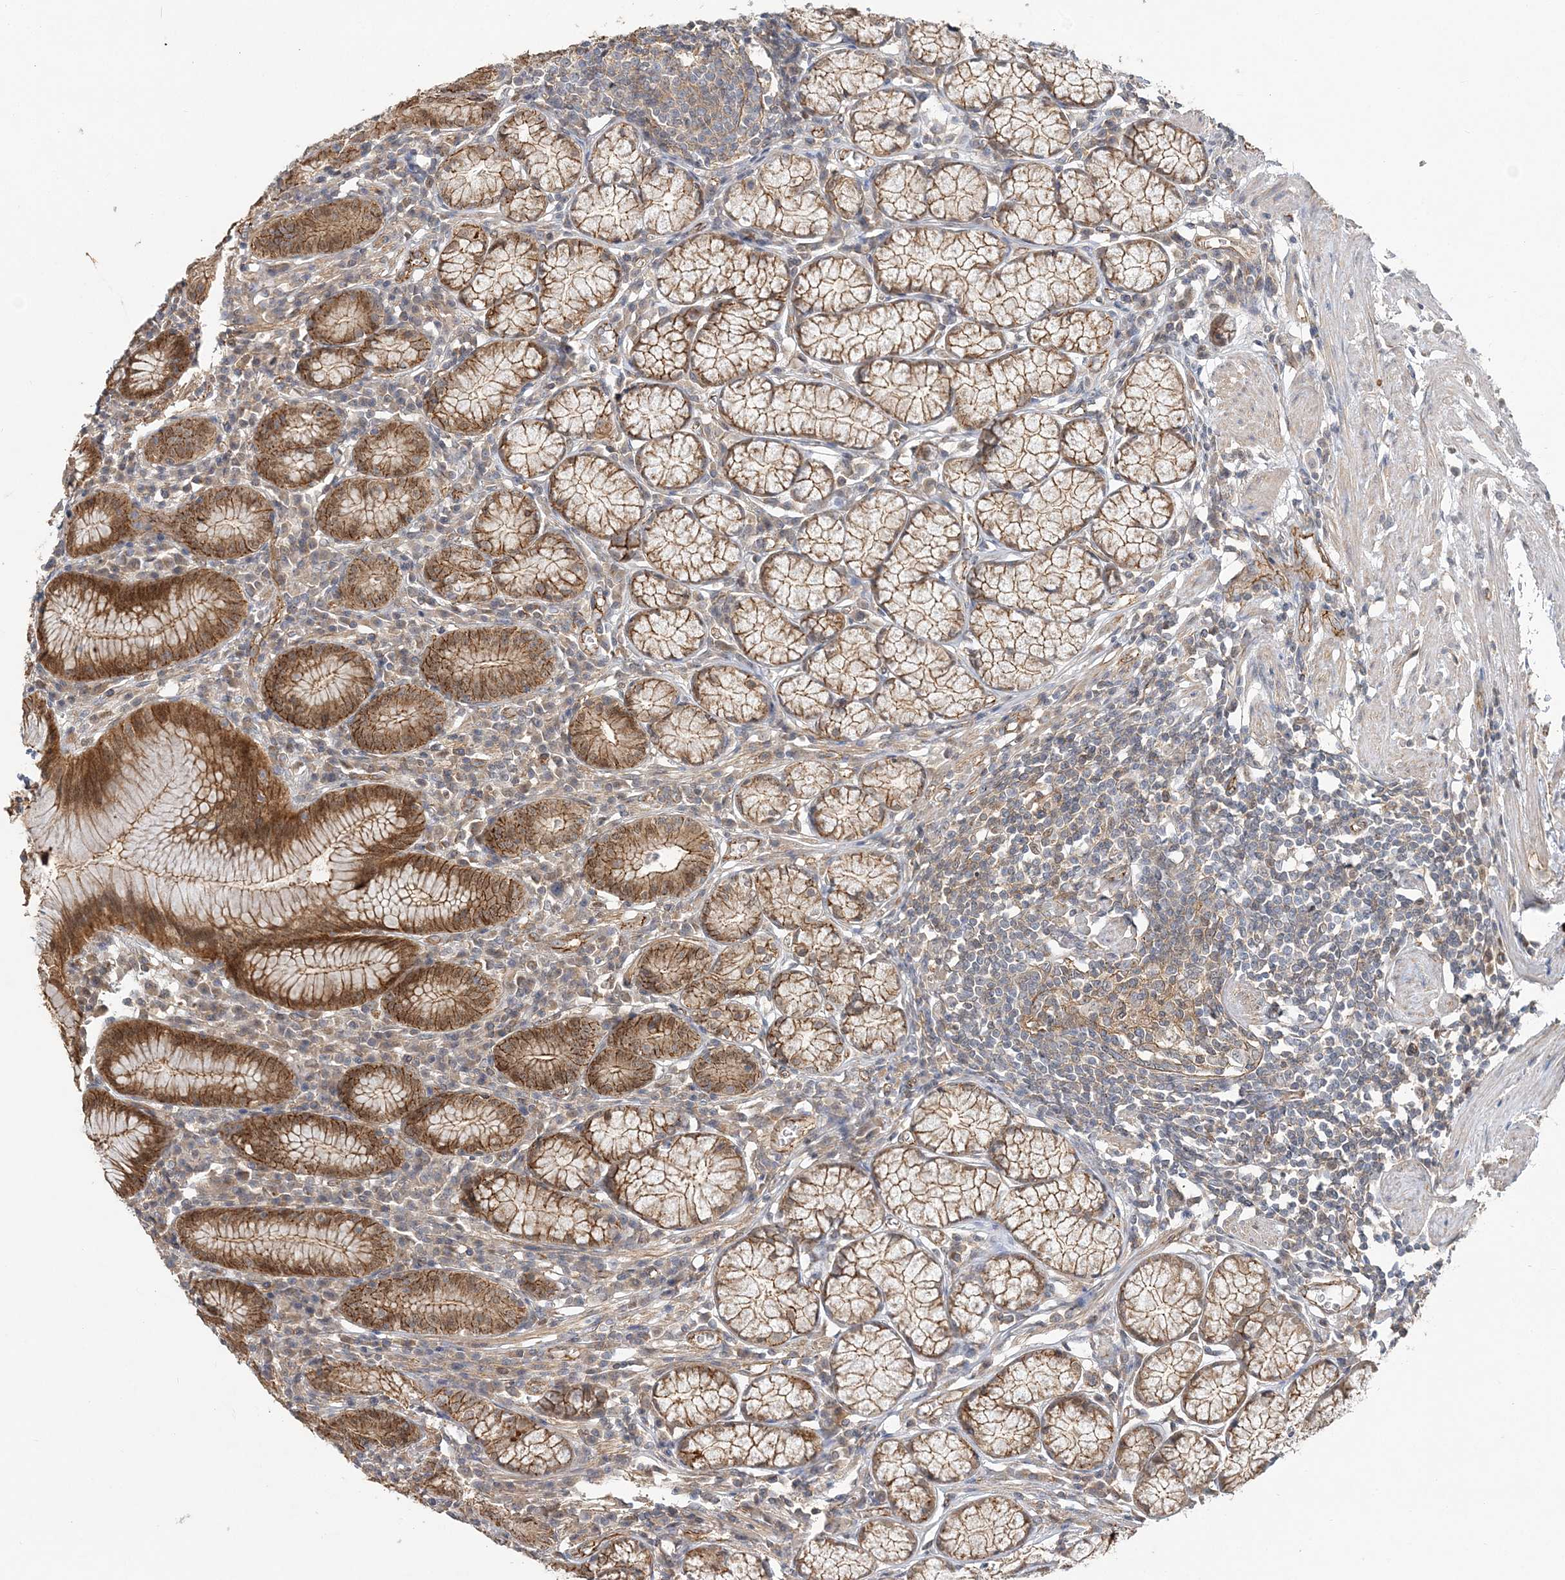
{"staining": {"intensity": "moderate", "quantity": ">75%", "location": "cytoplasmic/membranous"}, "tissue": "stomach", "cell_type": "Glandular cells", "image_type": "normal", "snomed": [{"axis": "morphology", "description": "Normal tissue, NOS"}, {"axis": "topography", "description": "Stomach"}], "caption": "Approximately >75% of glandular cells in unremarkable human stomach display moderate cytoplasmic/membranous protein expression as visualized by brown immunohistochemical staining.", "gene": "MAT2B", "patient": {"sex": "male", "age": 55}}